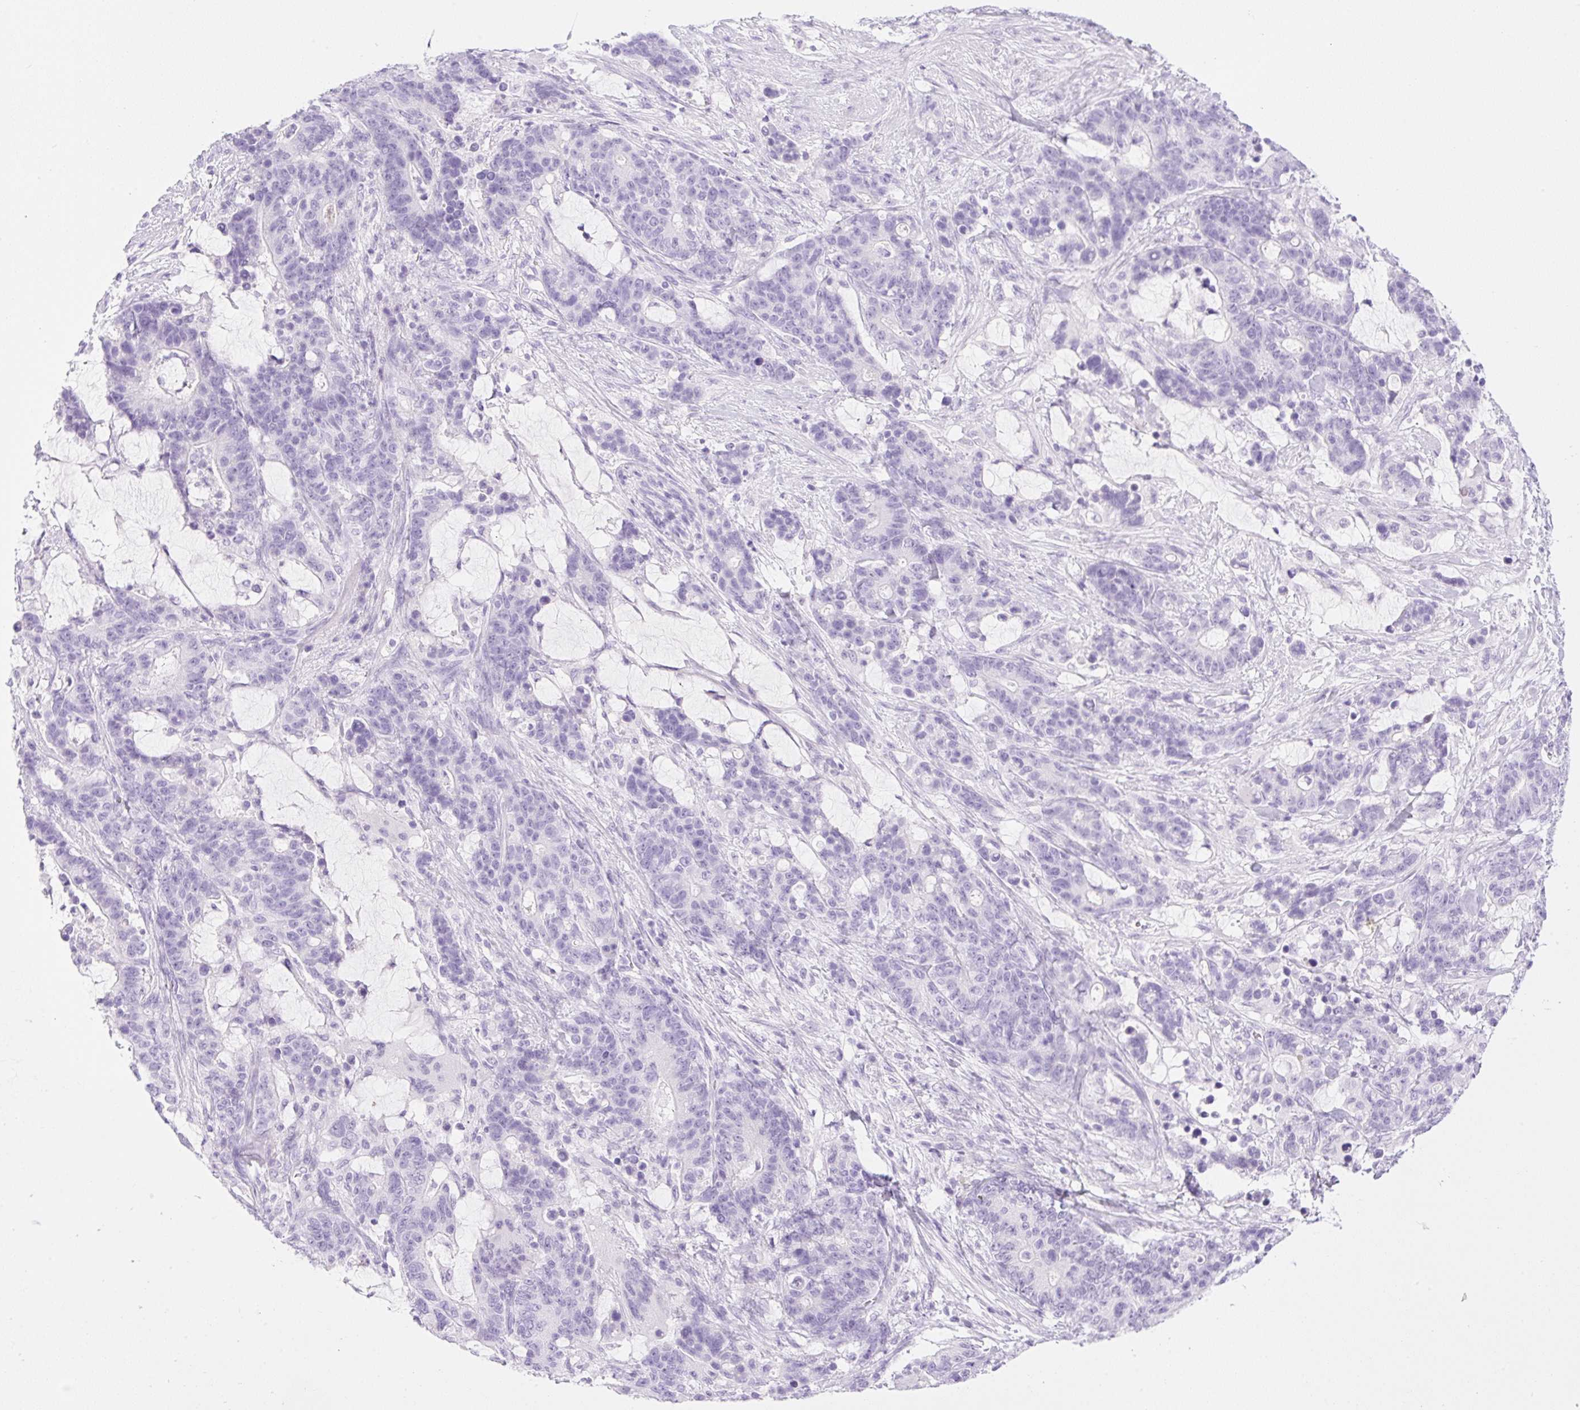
{"staining": {"intensity": "negative", "quantity": "none", "location": "none"}, "tissue": "stomach cancer", "cell_type": "Tumor cells", "image_type": "cancer", "snomed": [{"axis": "morphology", "description": "Normal tissue, NOS"}, {"axis": "morphology", "description": "Adenocarcinoma, NOS"}, {"axis": "topography", "description": "Stomach"}], "caption": "DAB (3,3'-diaminobenzidine) immunohistochemical staining of stomach adenocarcinoma shows no significant expression in tumor cells.", "gene": "PALM3", "patient": {"sex": "female", "age": 64}}